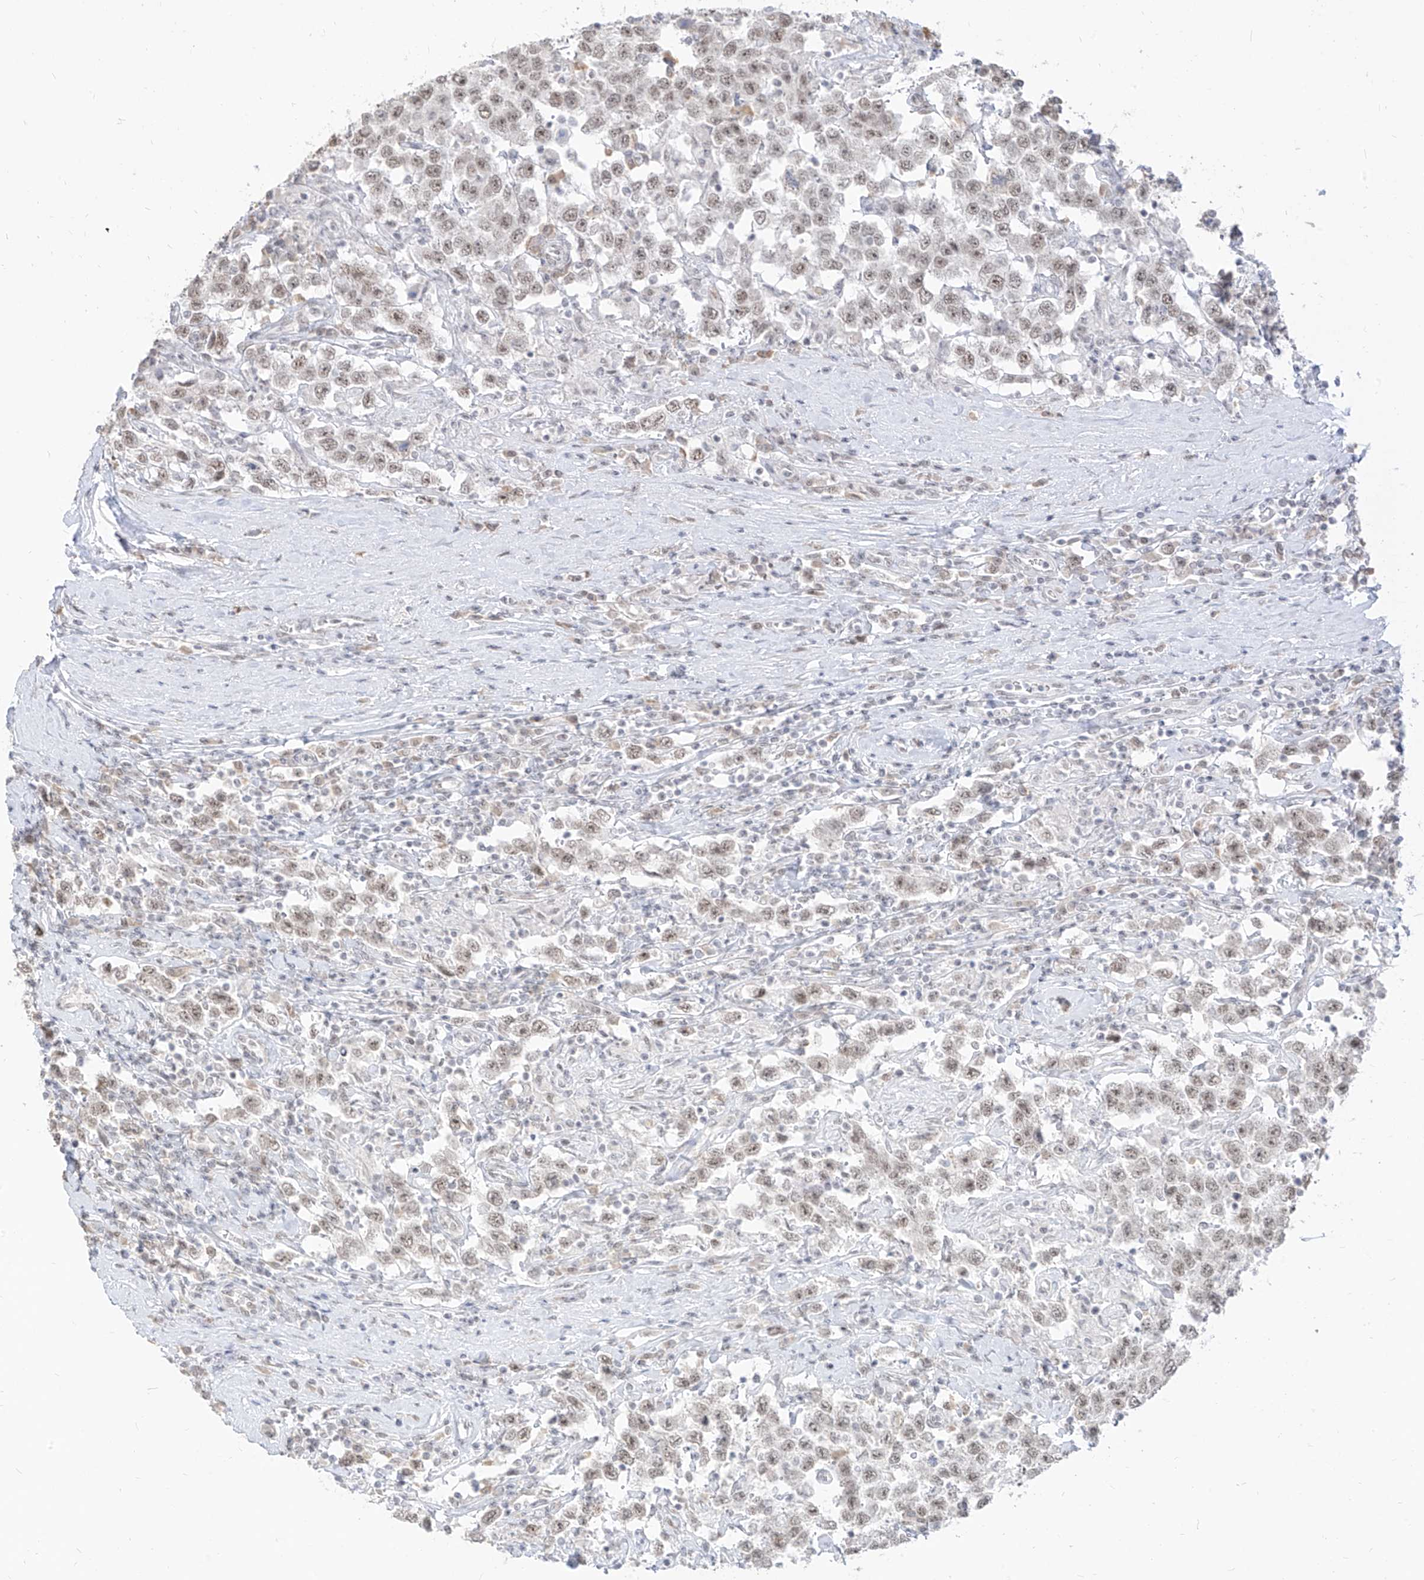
{"staining": {"intensity": "weak", "quantity": ">75%", "location": "nuclear"}, "tissue": "testis cancer", "cell_type": "Tumor cells", "image_type": "cancer", "snomed": [{"axis": "morphology", "description": "Seminoma, NOS"}, {"axis": "topography", "description": "Testis"}], "caption": "Brown immunohistochemical staining in human testis seminoma displays weak nuclear positivity in approximately >75% of tumor cells. The staining was performed using DAB (3,3'-diaminobenzidine) to visualize the protein expression in brown, while the nuclei were stained in blue with hematoxylin (Magnification: 20x).", "gene": "SUPT5H", "patient": {"sex": "male", "age": 41}}